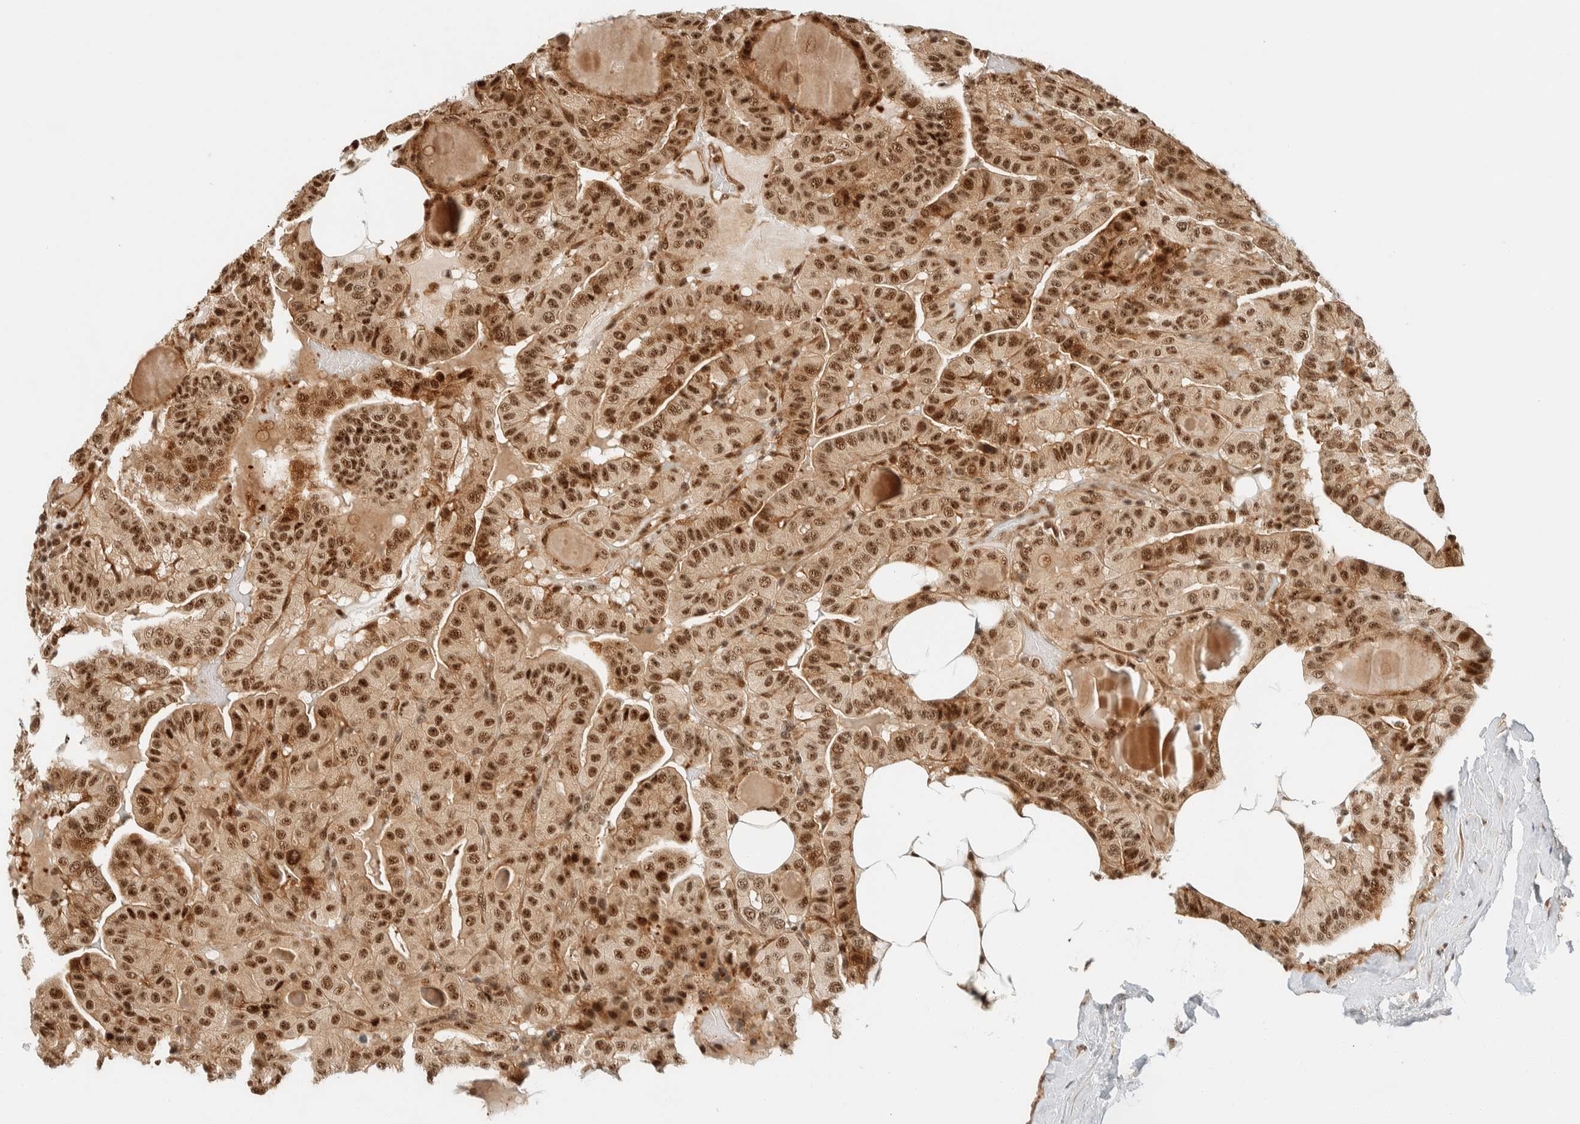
{"staining": {"intensity": "moderate", "quantity": ">75%", "location": "nuclear"}, "tissue": "thyroid cancer", "cell_type": "Tumor cells", "image_type": "cancer", "snomed": [{"axis": "morphology", "description": "Papillary adenocarcinoma, NOS"}, {"axis": "topography", "description": "Thyroid gland"}], "caption": "Protein analysis of thyroid cancer tissue exhibits moderate nuclear positivity in about >75% of tumor cells.", "gene": "SIK1", "patient": {"sex": "male", "age": 77}}